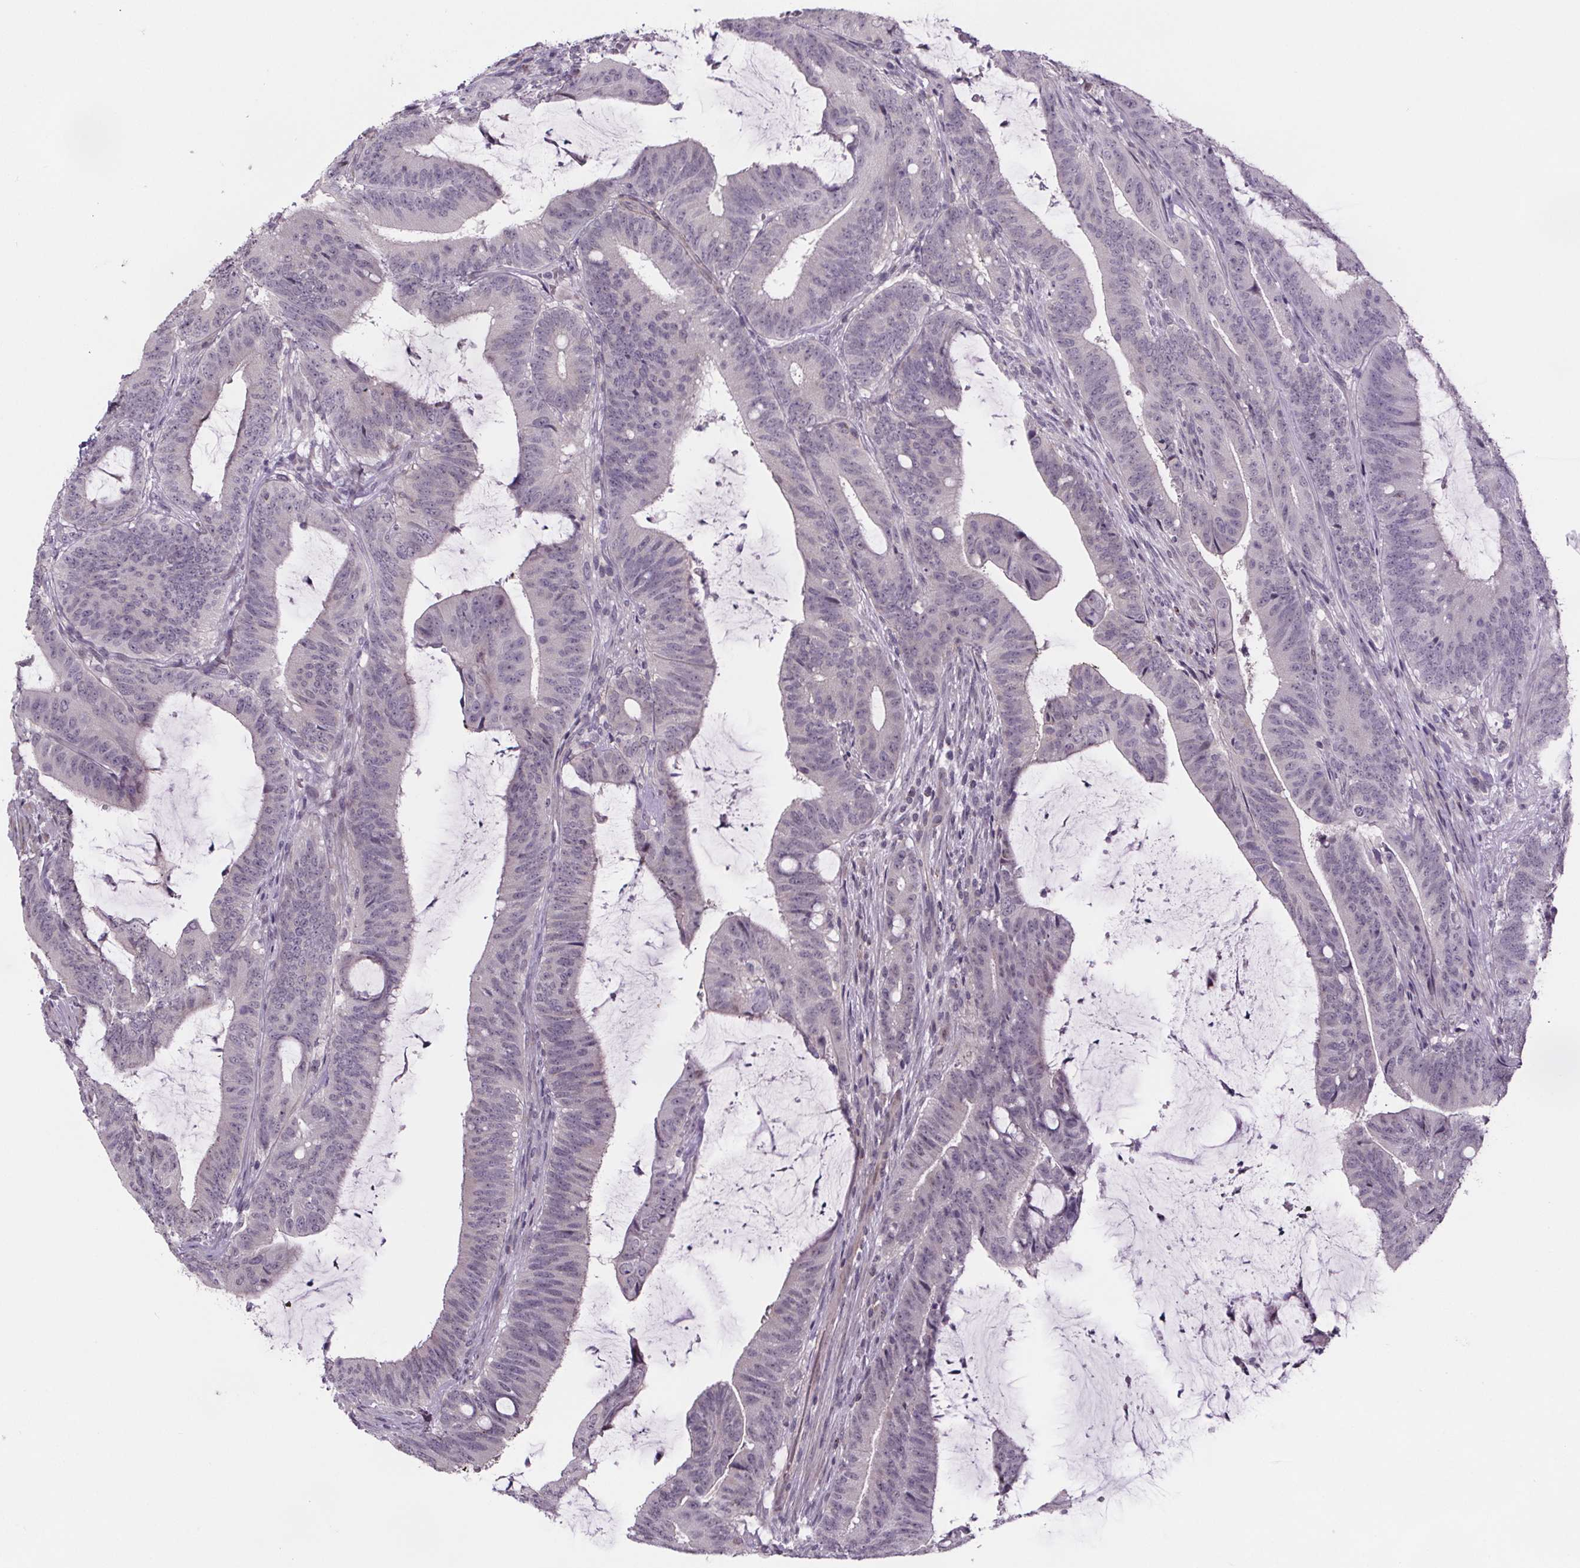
{"staining": {"intensity": "negative", "quantity": "none", "location": "none"}, "tissue": "colorectal cancer", "cell_type": "Tumor cells", "image_type": "cancer", "snomed": [{"axis": "morphology", "description": "Adenocarcinoma, NOS"}, {"axis": "topography", "description": "Colon"}], "caption": "Tumor cells show no significant expression in colorectal cancer. The staining was performed using DAB to visualize the protein expression in brown, while the nuclei were stained in blue with hematoxylin (Magnification: 20x).", "gene": "TTC12", "patient": {"sex": "female", "age": 43}}